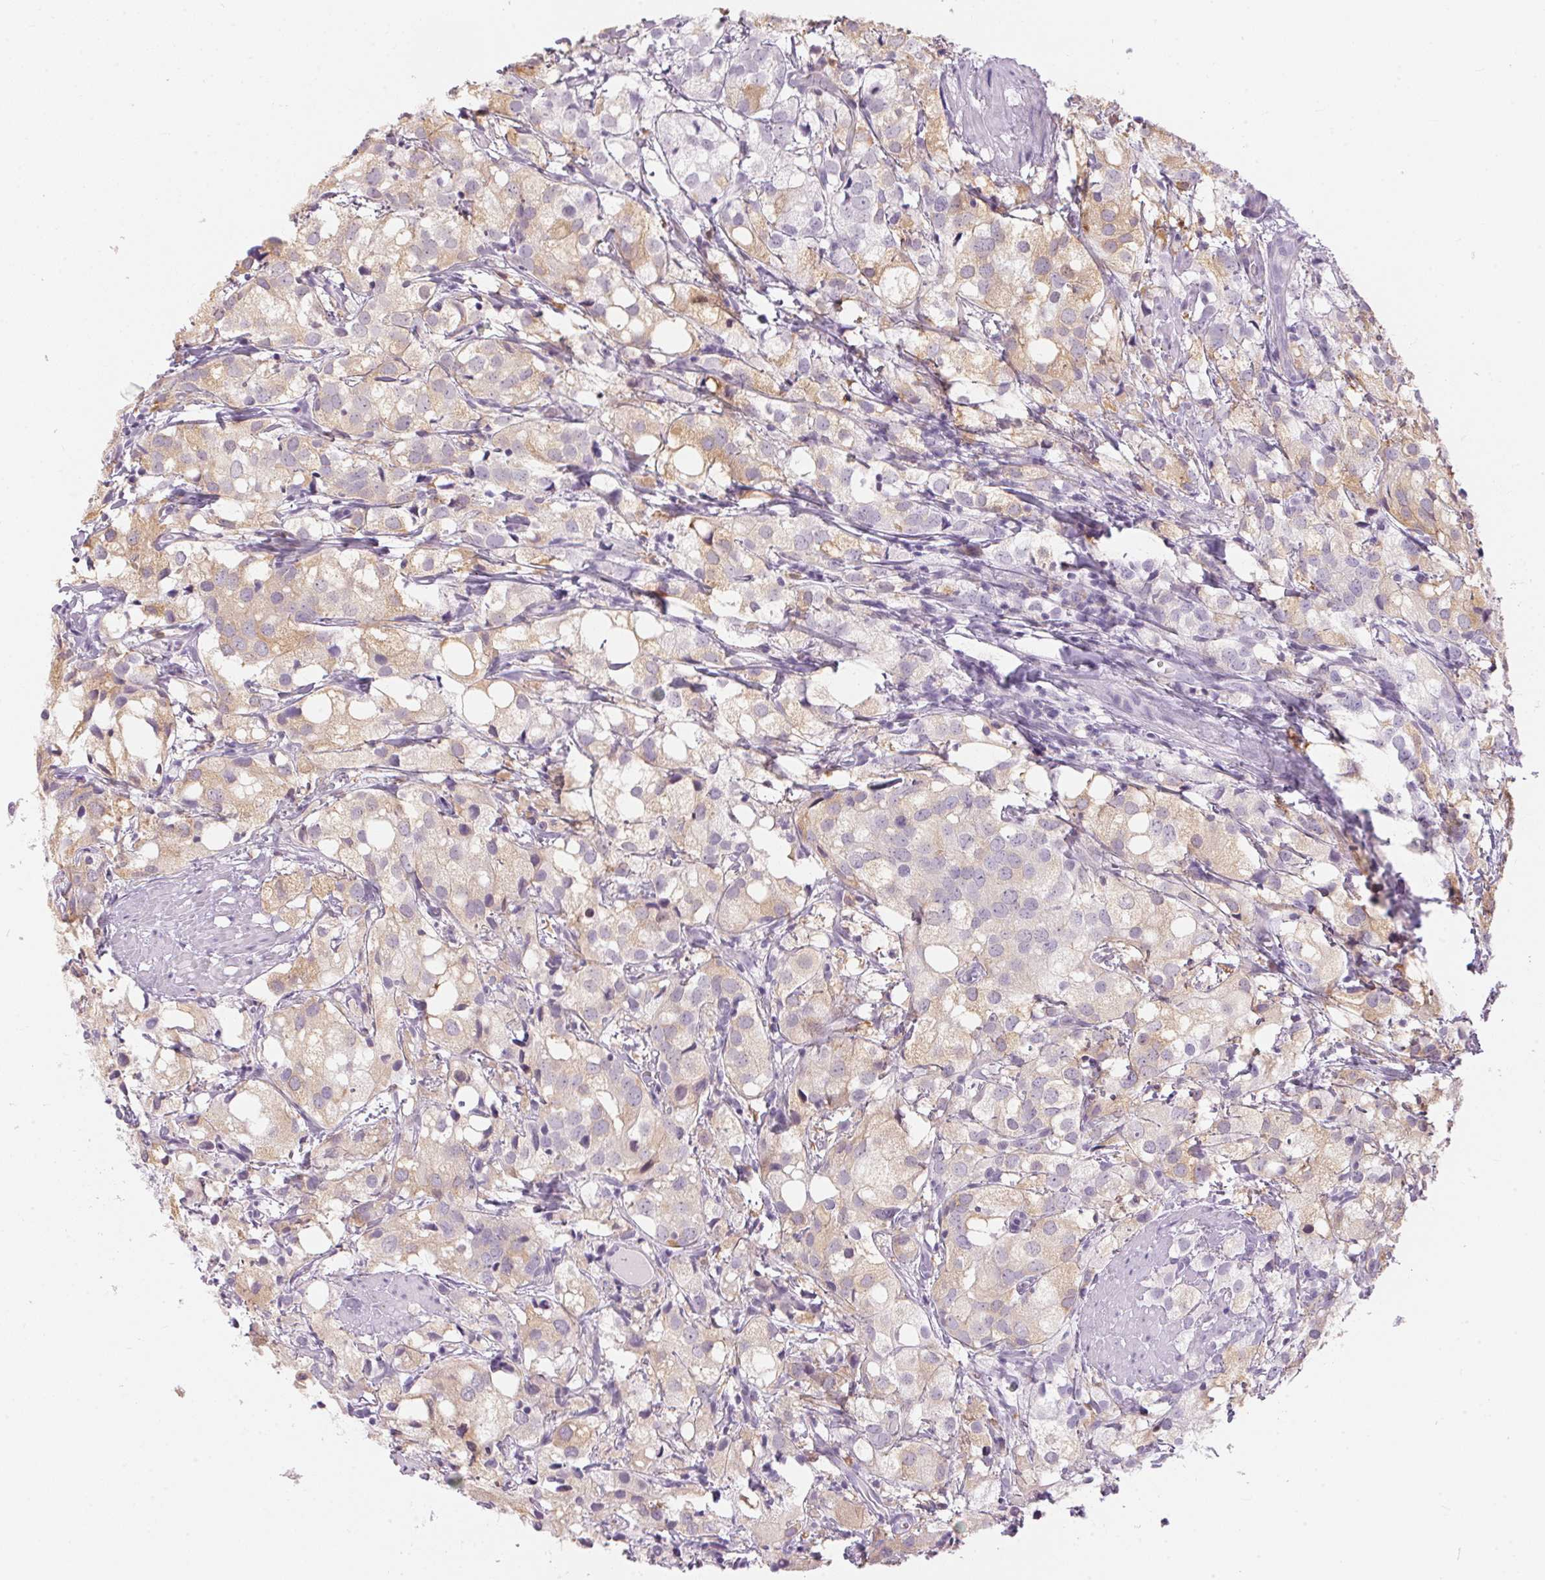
{"staining": {"intensity": "weak", "quantity": "25%-75%", "location": "cytoplasmic/membranous"}, "tissue": "prostate cancer", "cell_type": "Tumor cells", "image_type": "cancer", "snomed": [{"axis": "morphology", "description": "Adenocarcinoma, High grade"}, {"axis": "topography", "description": "Prostate"}], "caption": "This is an image of IHC staining of prostate cancer (high-grade adenocarcinoma), which shows weak expression in the cytoplasmic/membranous of tumor cells.", "gene": "CADPS", "patient": {"sex": "male", "age": 86}}